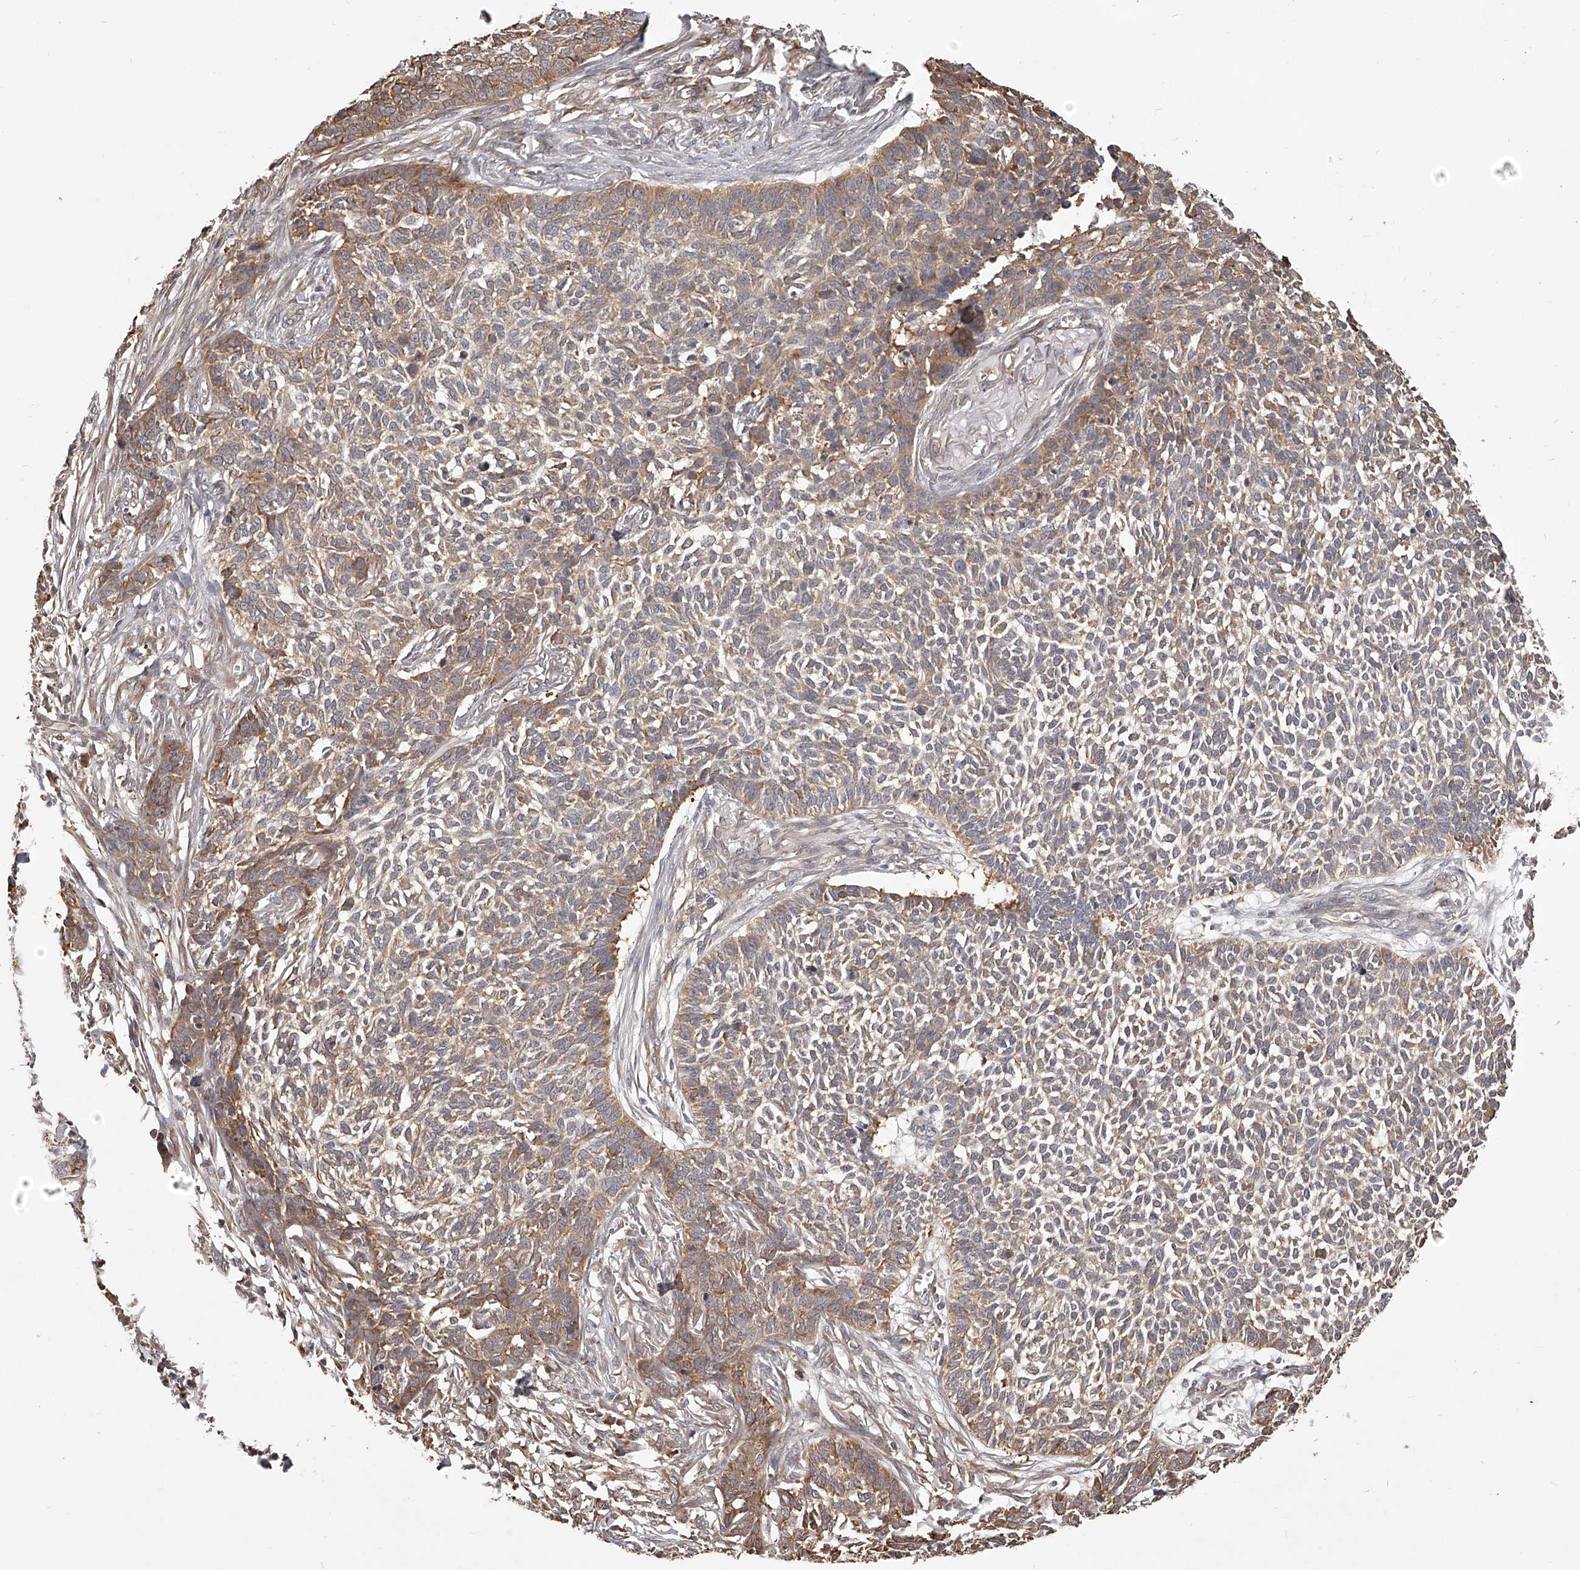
{"staining": {"intensity": "moderate", "quantity": ">75%", "location": "cytoplasmic/membranous"}, "tissue": "skin cancer", "cell_type": "Tumor cells", "image_type": "cancer", "snomed": [{"axis": "morphology", "description": "Basal cell carcinoma"}, {"axis": "topography", "description": "Skin"}], "caption": "Moderate cytoplasmic/membranous expression for a protein is identified in about >75% of tumor cells of skin cancer using immunohistochemistry.", "gene": "ZNF582", "patient": {"sex": "male", "age": 85}}